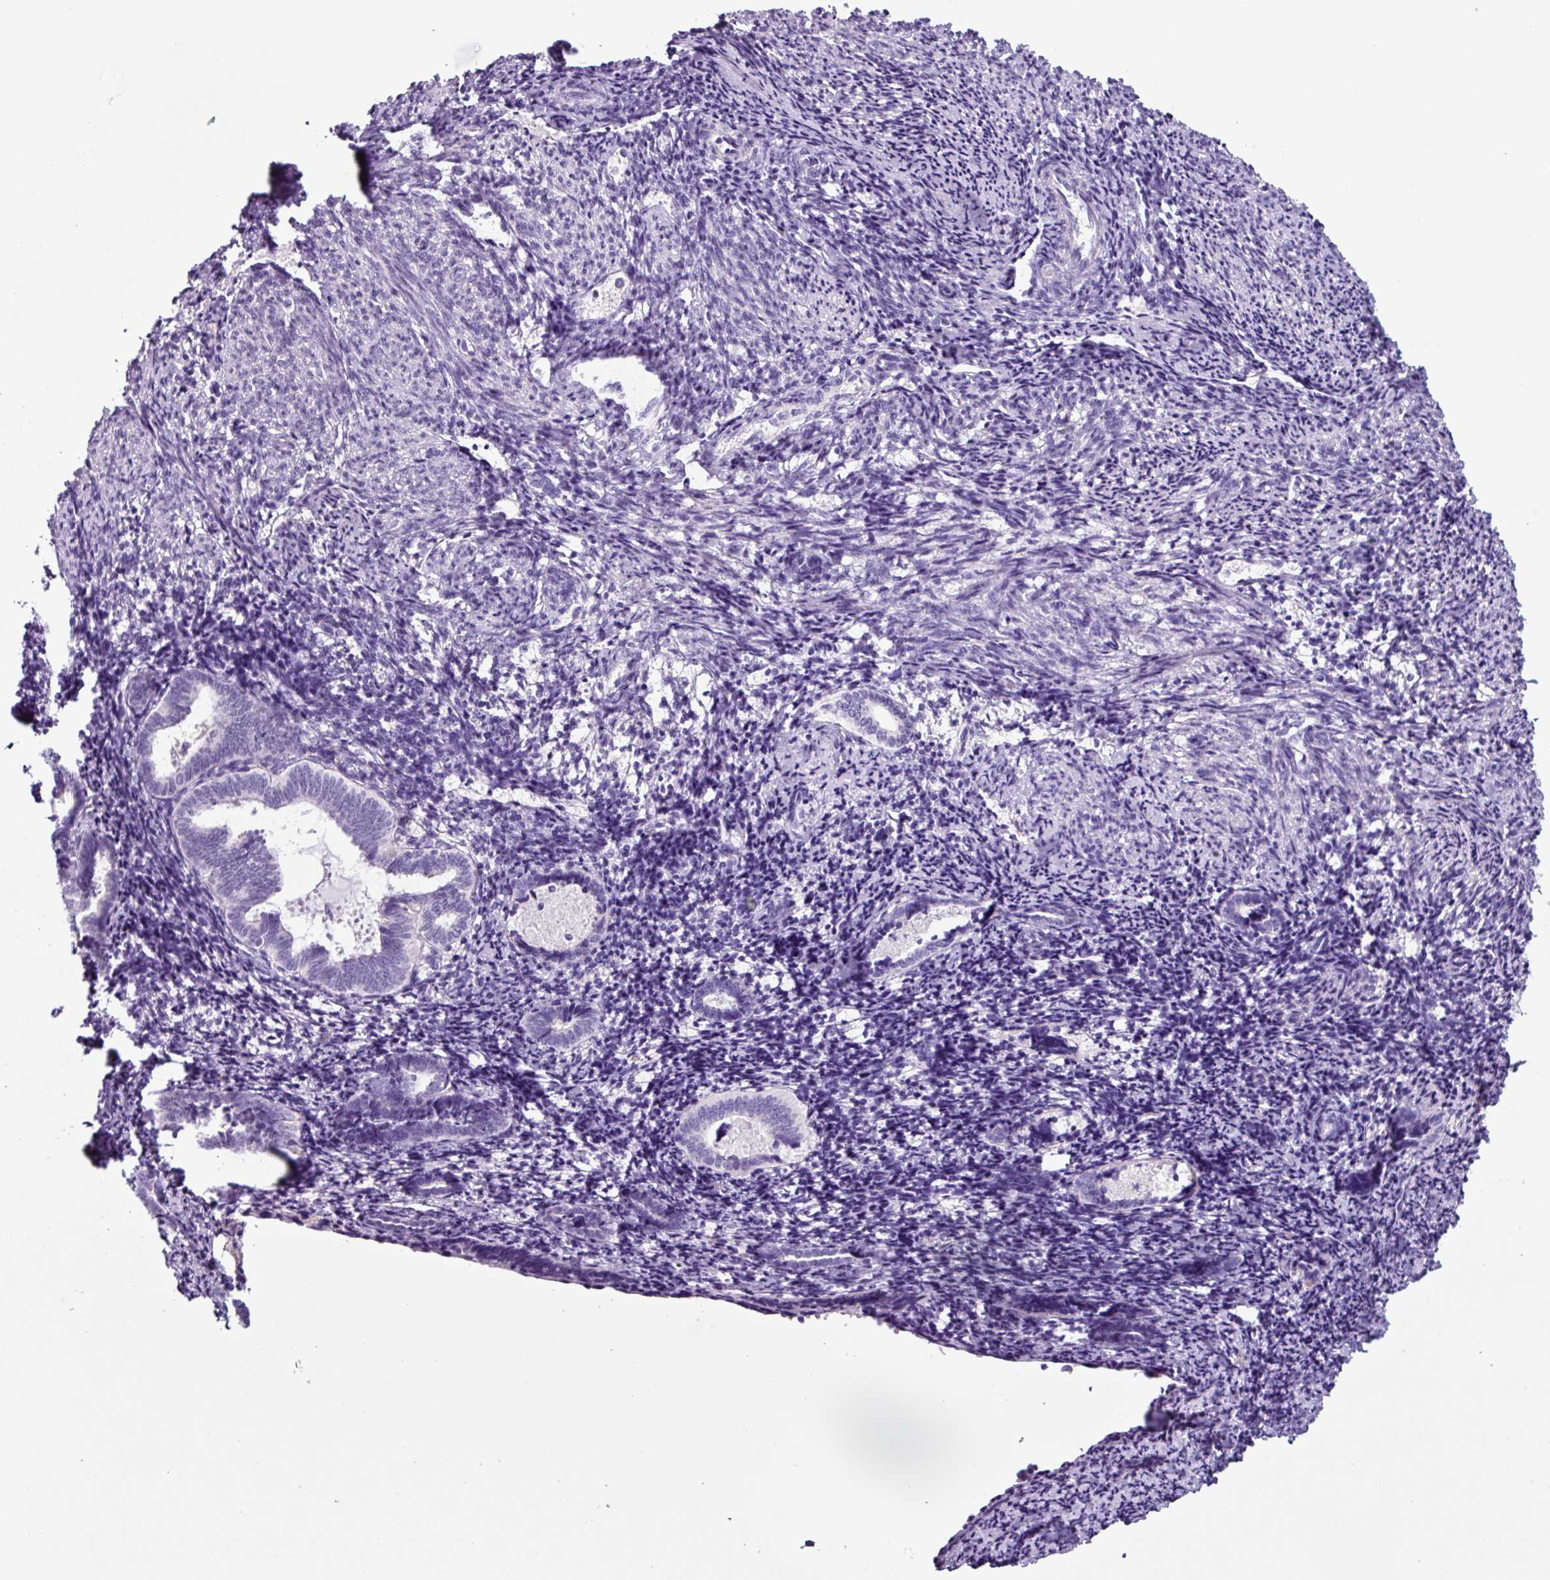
{"staining": {"intensity": "negative", "quantity": "none", "location": "none"}, "tissue": "endometrium", "cell_type": "Cells in endometrial stroma", "image_type": "normal", "snomed": [{"axis": "morphology", "description": "Normal tissue, NOS"}, {"axis": "topography", "description": "Endometrium"}], "caption": "This photomicrograph is of normal endometrium stained with immunohistochemistry to label a protein in brown with the nuclei are counter-stained blue. There is no staining in cells in endometrial stroma.", "gene": "CYSTM1", "patient": {"sex": "female", "age": 54}}